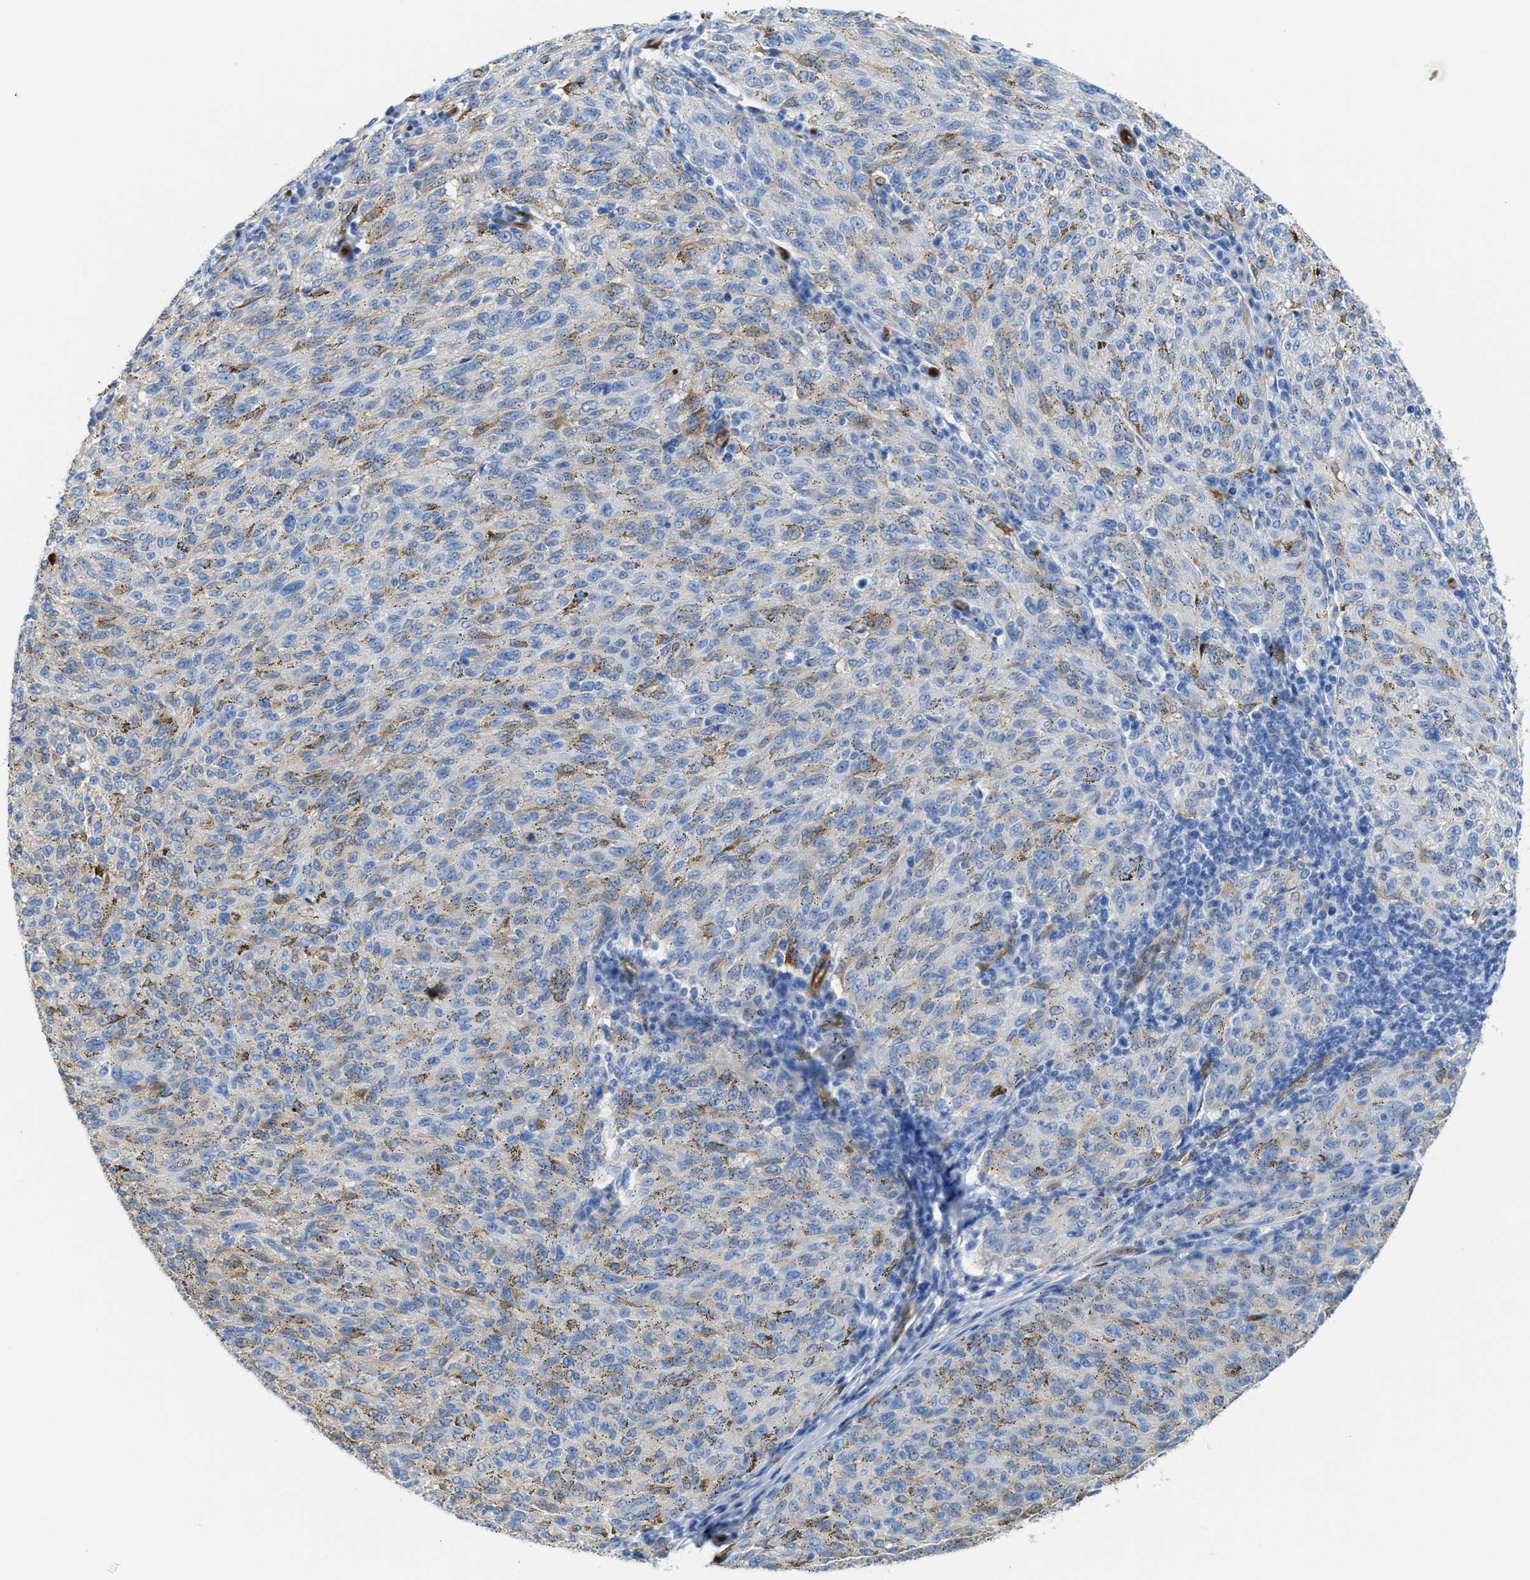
{"staining": {"intensity": "negative", "quantity": "none", "location": "none"}, "tissue": "melanoma", "cell_type": "Tumor cells", "image_type": "cancer", "snomed": [{"axis": "morphology", "description": "Malignant melanoma, NOS"}, {"axis": "topography", "description": "Skin"}], "caption": "A histopathology image of human melanoma is negative for staining in tumor cells. (Immunohistochemistry, brightfield microscopy, high magnification).", "gene": "ASS1", "patient": {"sex": "female", "age": 72}}